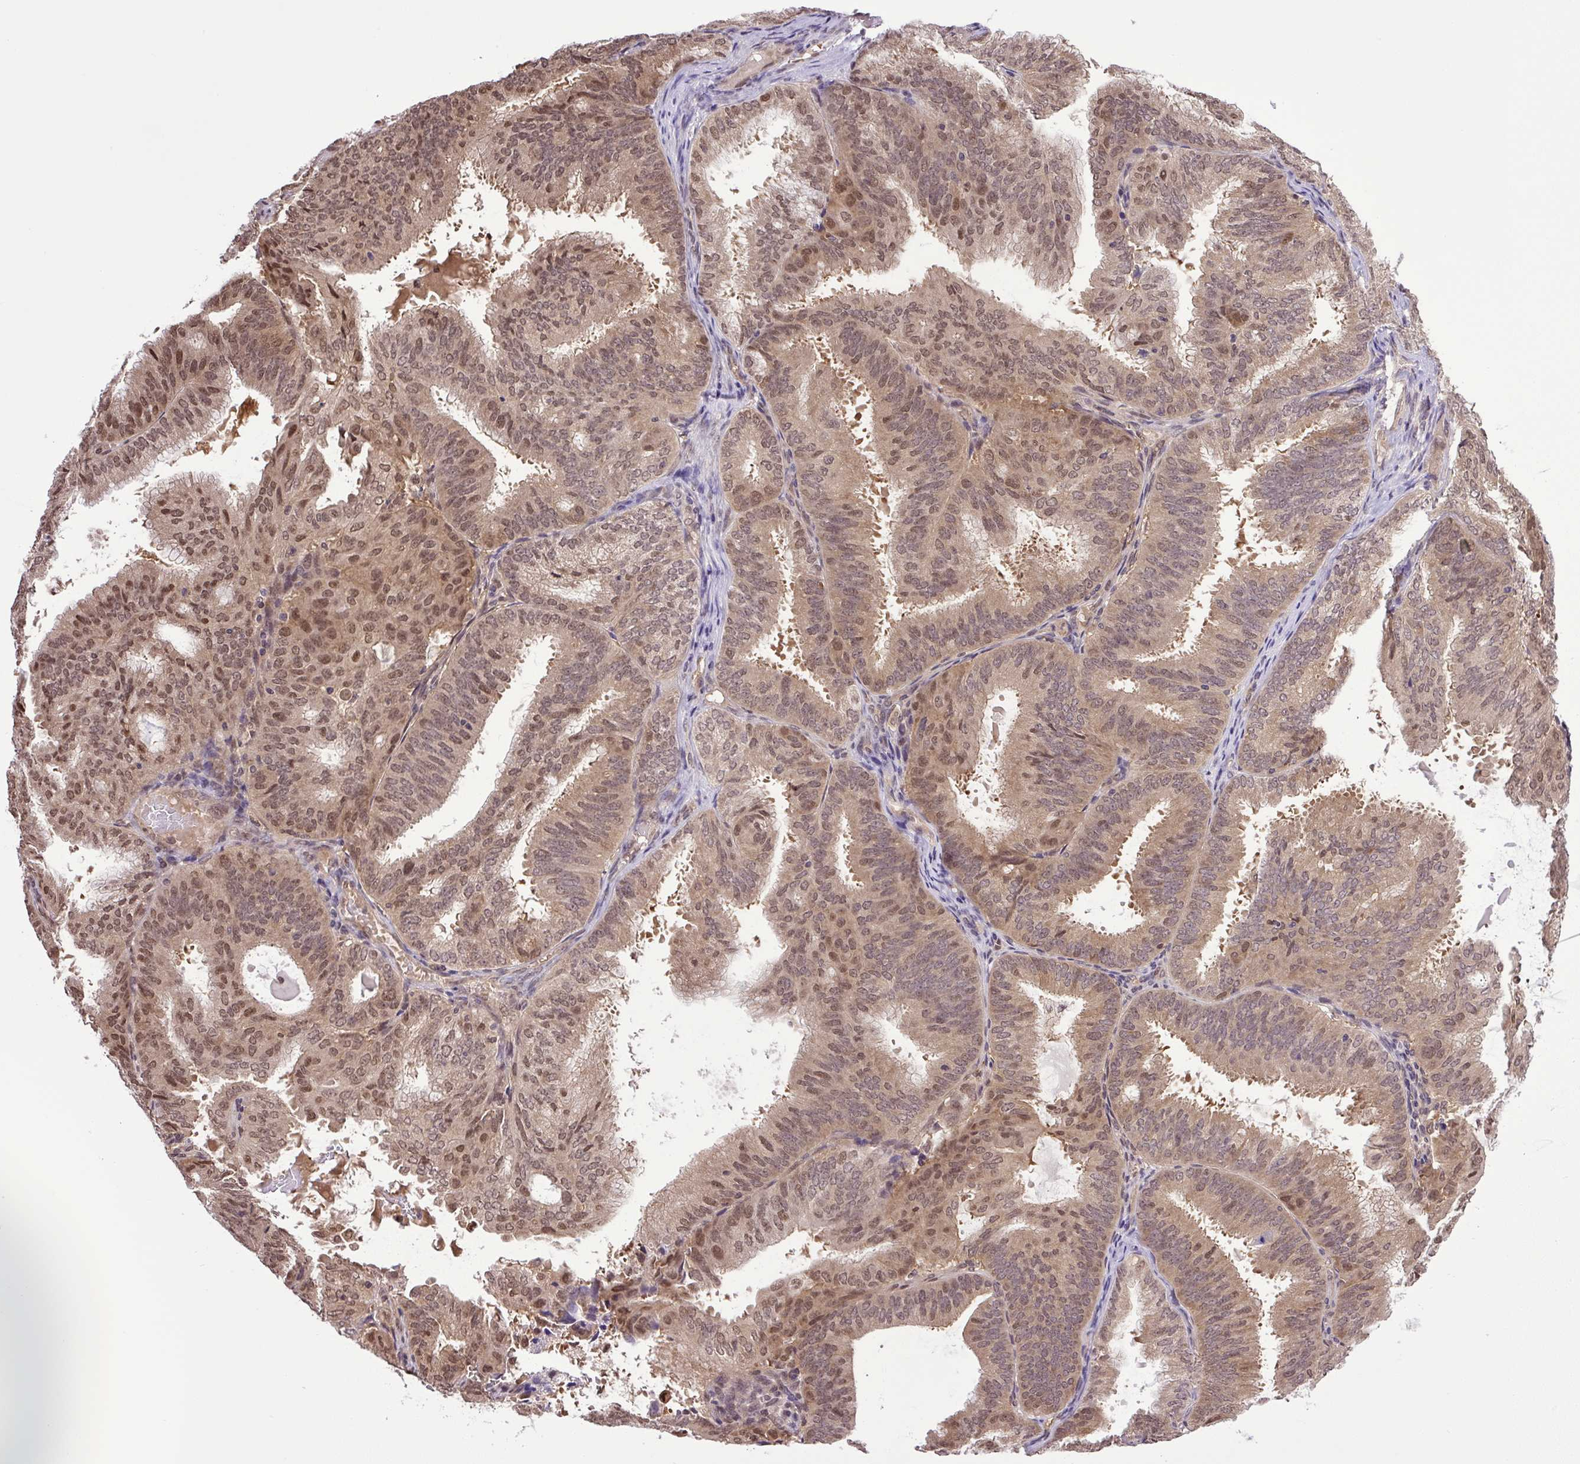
{"staining": {"intensity": "moderate", "quantity": ">75%", "location": "nuclear"}, "tissue": "endometrial cancer", "cell_type": "Tumor cells", "image_type": "cancer", "snomed": [{"axis": "morphology", "description": "Adenocarcinoma, NOS"}, {"axis": "topography", "description": "Endometrium"}], "caption": "Brown immunohistochemical staining in endometrial adenocarcinoma demonstrates moderate nuclear positivity in approximately >75% of tumor cells.", "gene": "SGTA", "patient": {"sex": "female", "age": 49}}